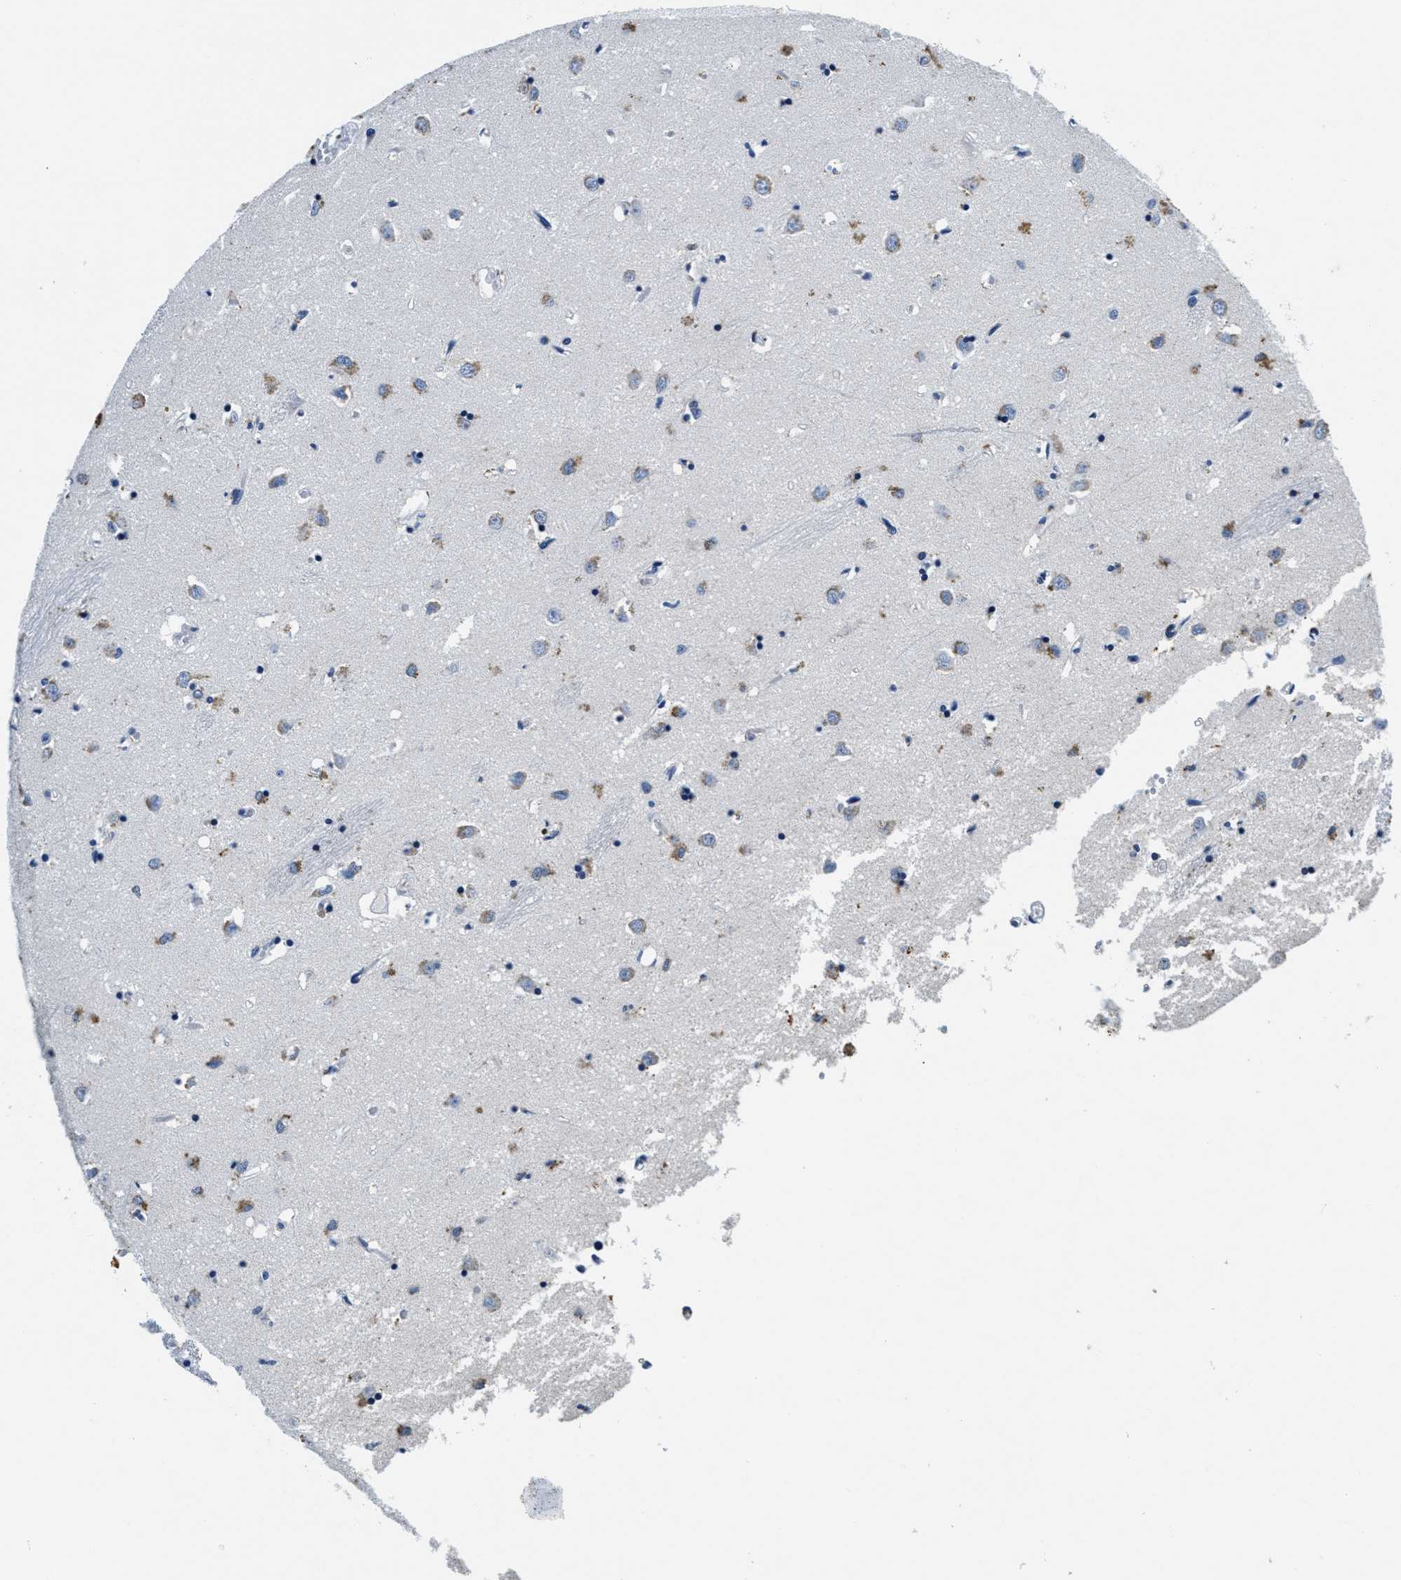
{"staining": {"intensity": "moderate", "quantity": "<25%", "location": "cytoplasmic/membranous"}, "tissue": "caudate", "cell_type": "Glial cells", "image_type": "normal", "snomed": [{"axis": "morphology", "description": "Normal tissue, NOS"}, {"axis": "topography", "description": "Lateral ventricle wall"}], "caption": "Caudate stained for a protein (brown) exhibits moderate cytoplasmic/membranous positive staining in about <25% of glial cells.", "gene": "HS3ST2", "patient": {"sex": "female", "age": 19}}